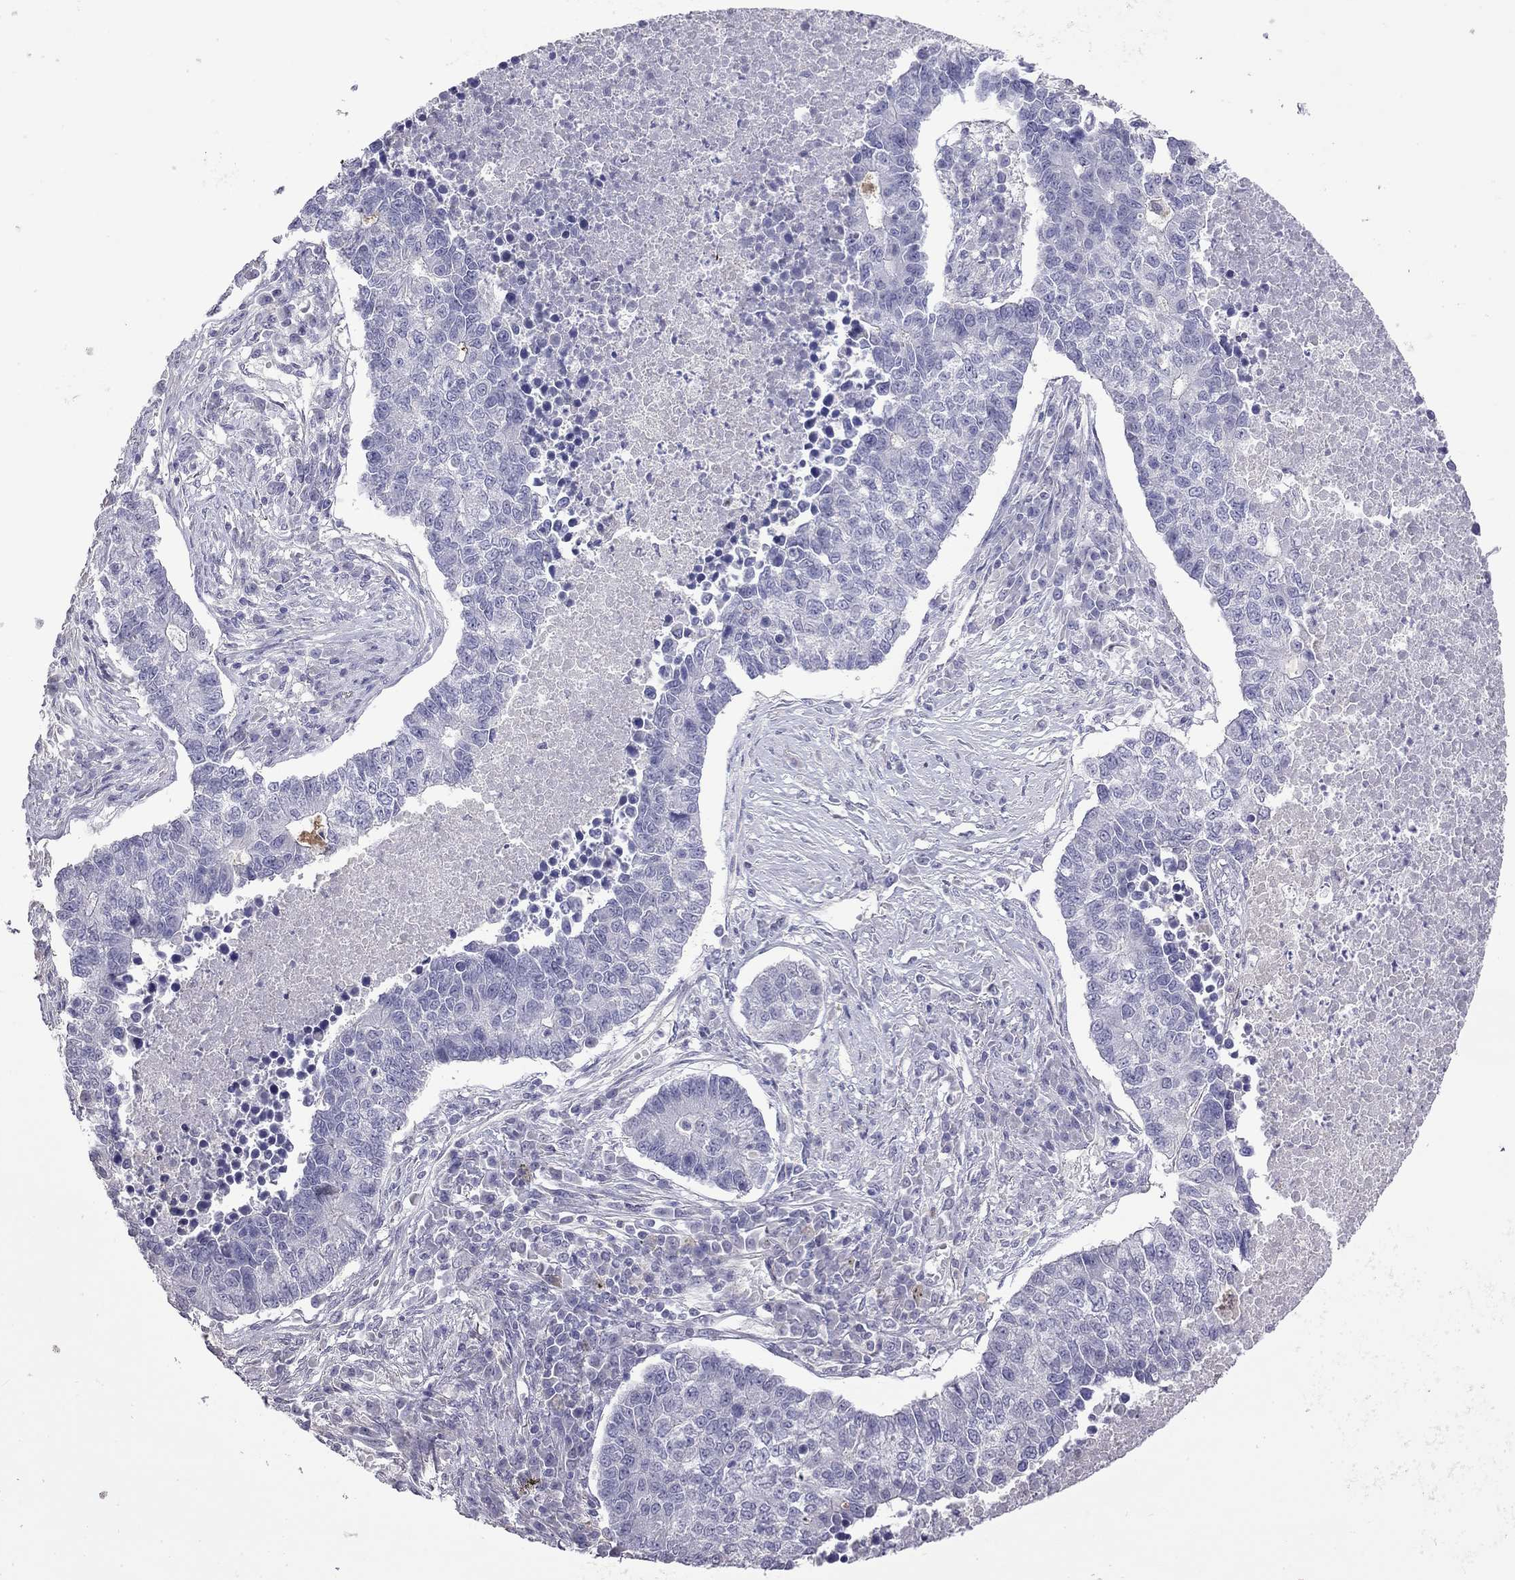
{"staining": {"intensity": "negative", "quantity": "none", "location": "none"}, "tissue": "lung cancer", "cell_type": "Tumor cells", "image_type": "cancer", "snomed": [{"axis": "morphology", "description": "Adenocarcinoma, NOS"}, {"axis": "topography", "description": "Lung"}], "caption": "Immunohistochemistry (IHC) photomicrograph of neoplastic tissue: lung adenocarcinoma stained with DAB (3,3'-diaminobenzidine) demonstrates no significant protein expression in tumor cells.", "gene": "FEZ1", "patient": {"sex": "male", "age": 57}}